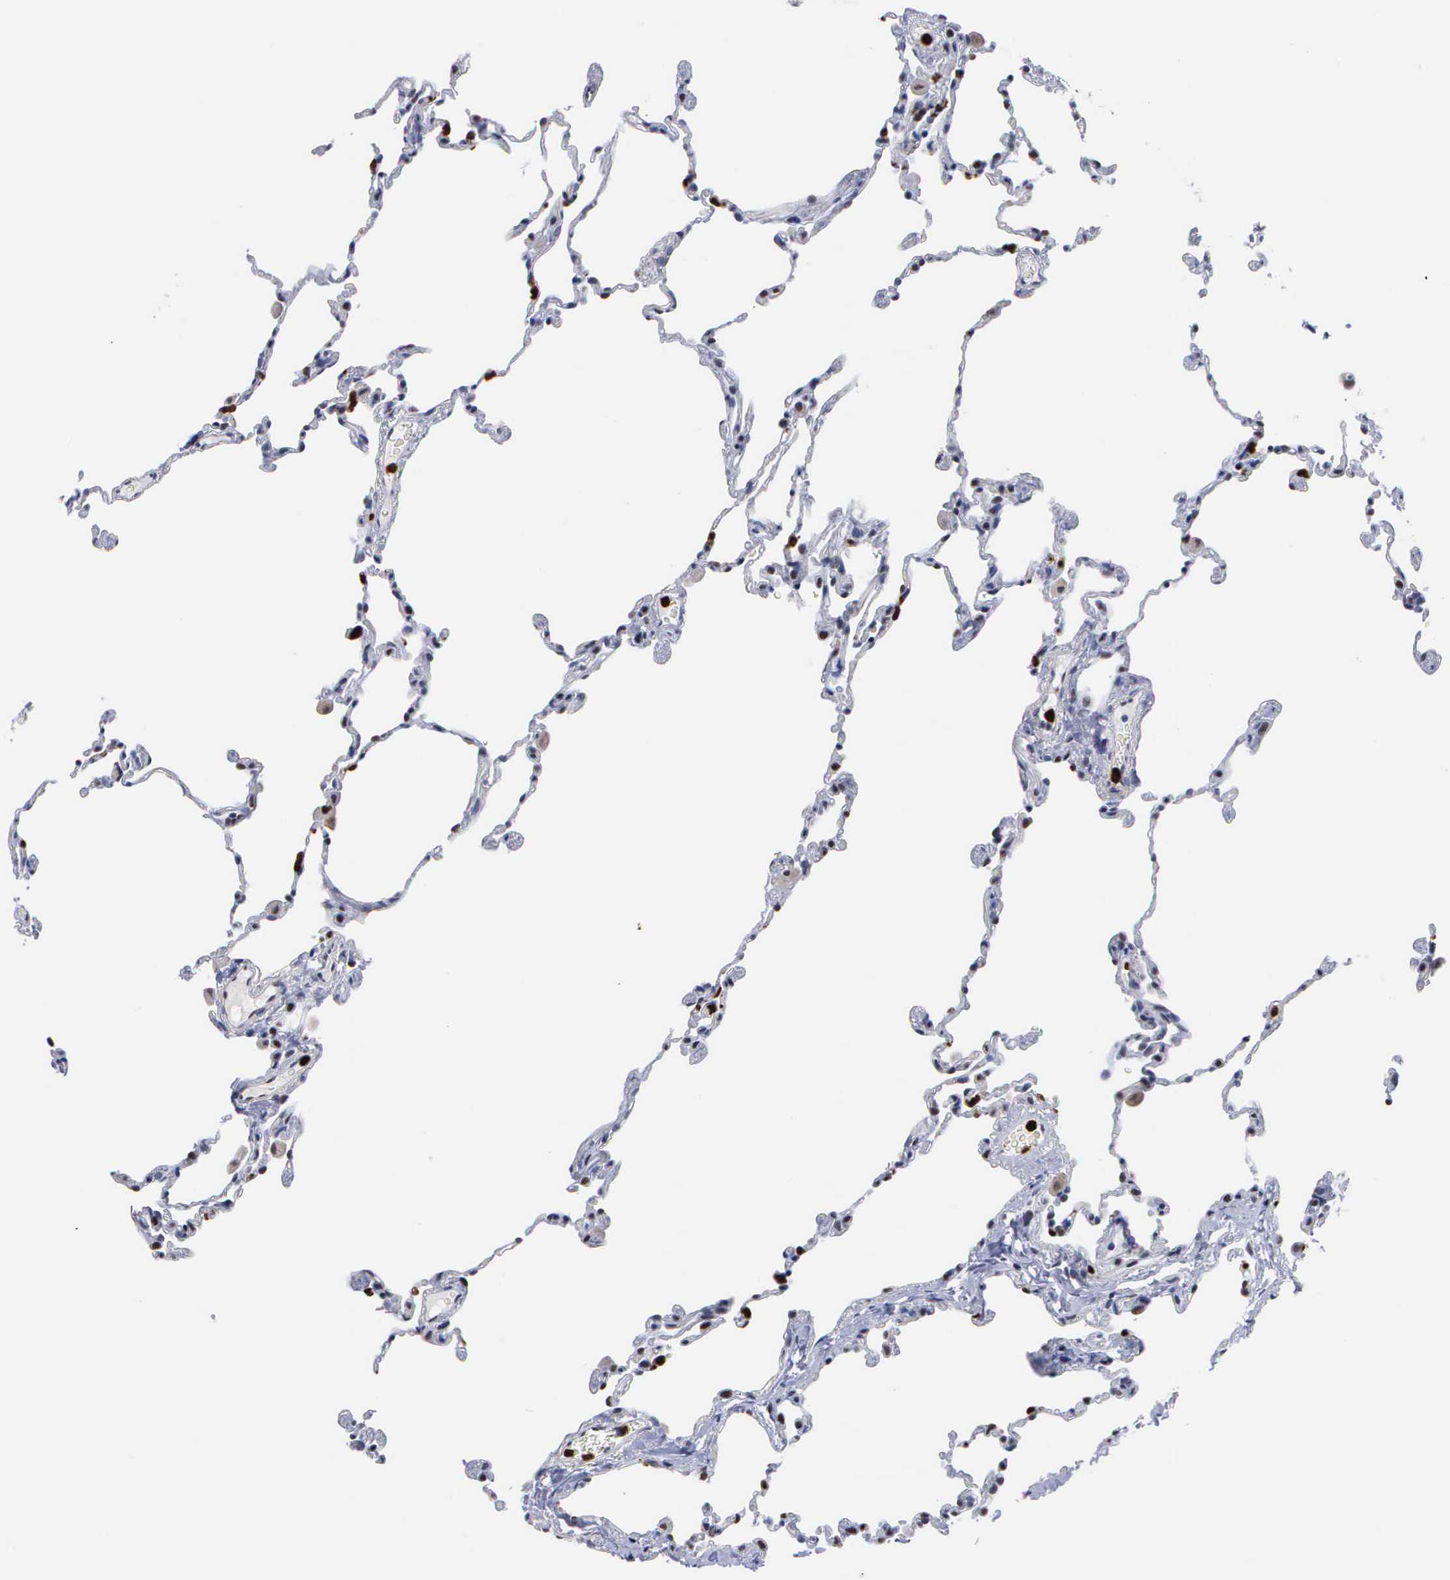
{"staining": {"intensity": "negative", "quantity": "none", "location": "none"}, "tissue": "lung", "cell_type": "Alveolar cells", "image_type": "normal", "snomed": [{"axis": "morphology", "description": "Normal tissue, NOS"}, {"axis": "topography", "description": "Lung"}], "caption": "A histopathology image of lung stained for a protein shows no brown staining in alveolar cells.", "gene": "SPIN3", "patient": {"sex": "female", "age": 61}}